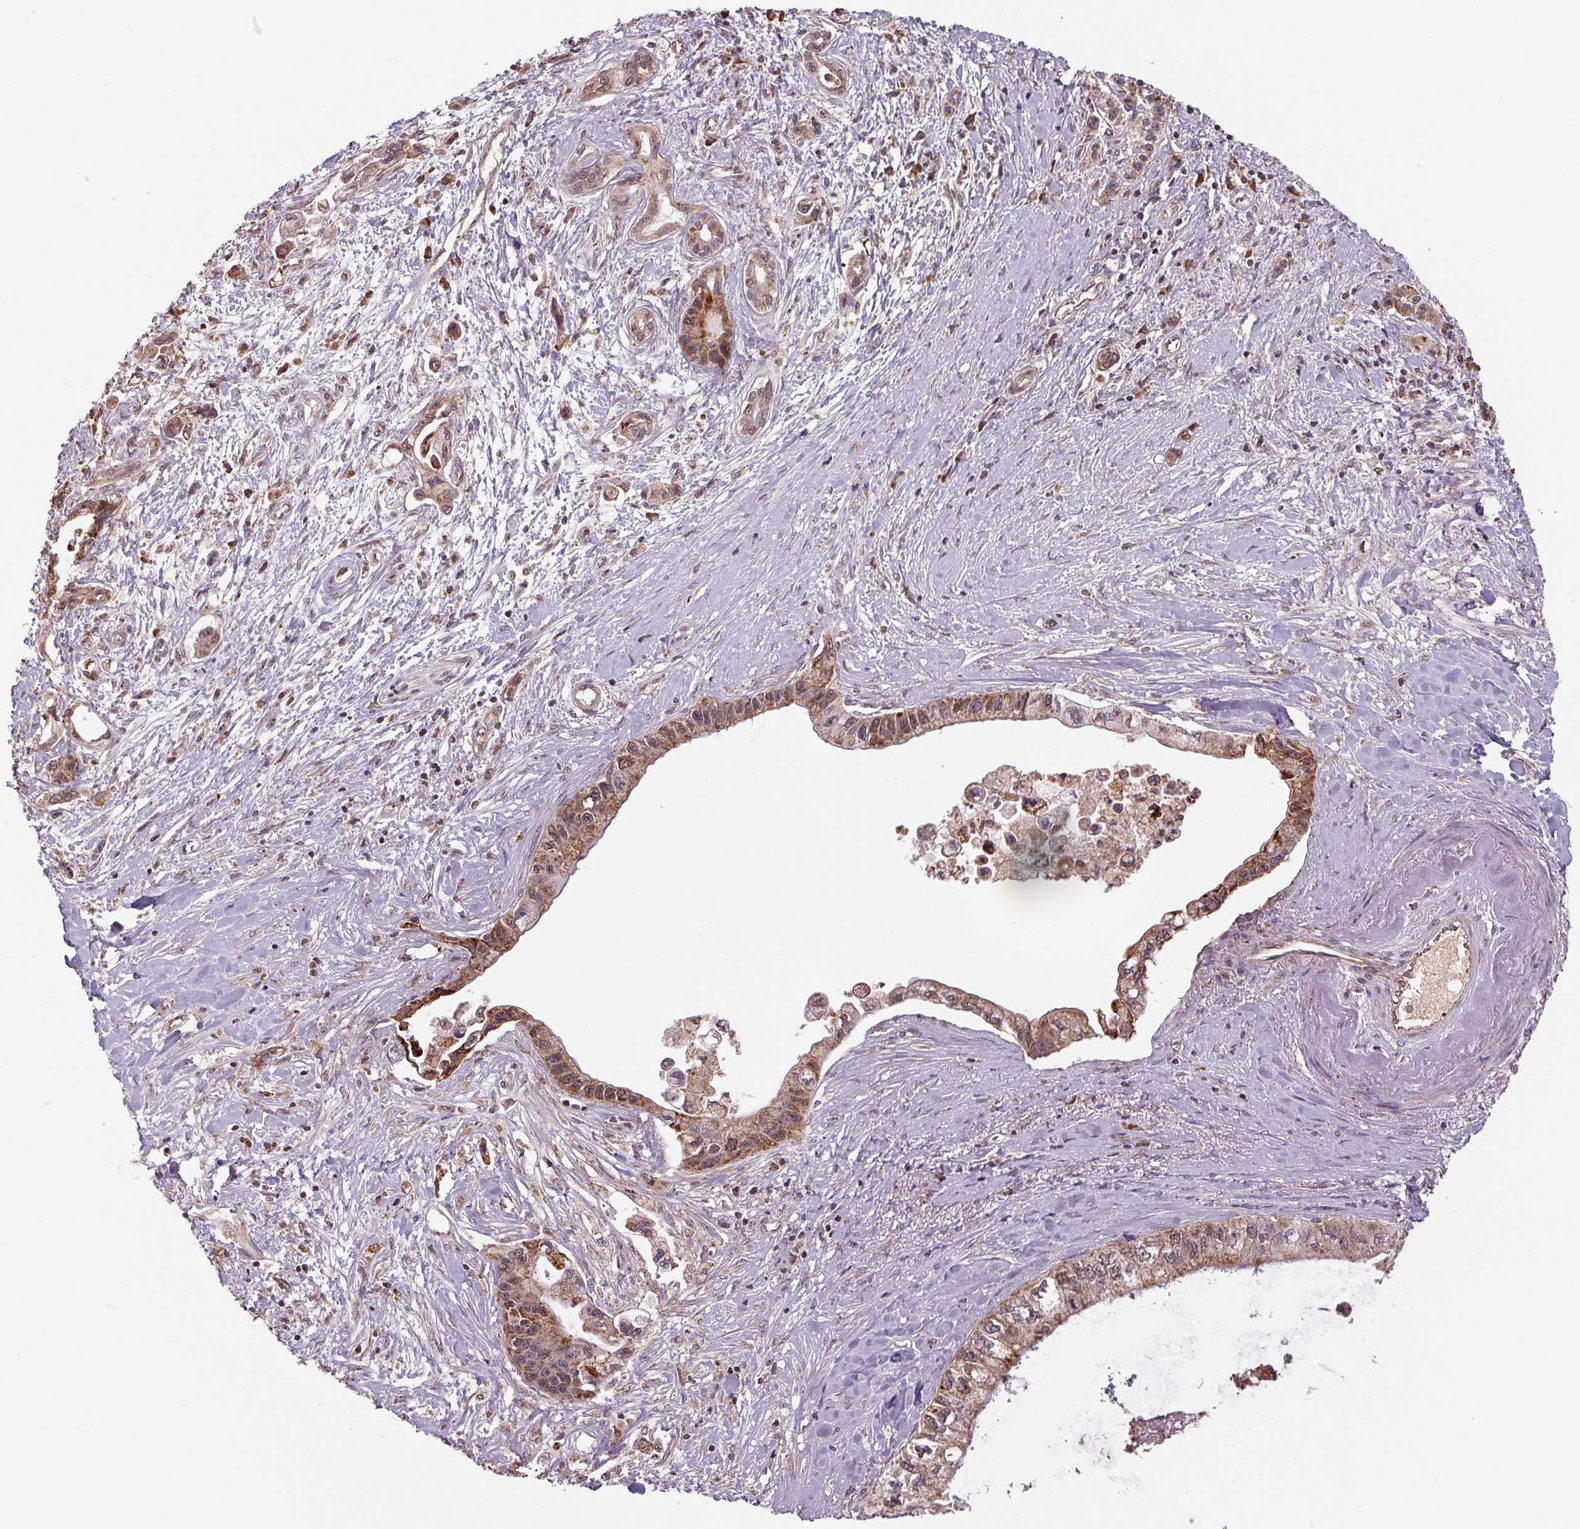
{"staining": {"intensity": "moderate", "quantity": ">75%", "location": "cytoplasmic/membranous,nuclear"}, "tissue": "pancreatic cancer", "cell_type": "Tumor cells", "image_type": "cancer", "snomed": [{"axis": "morphology", "description": "Adenocarcinoma, NOS"}, {"axis": "topography", "description": "Pancreas"}], "caption": "Human pancreatic cancer stained for a protein (brown) displays moderate cytoplasmic/membranous and nuclear positive expression in approximately >75% of tumor cells.", "gene": "TMEM160", "patient": {"sex": "male", "age": 61}}